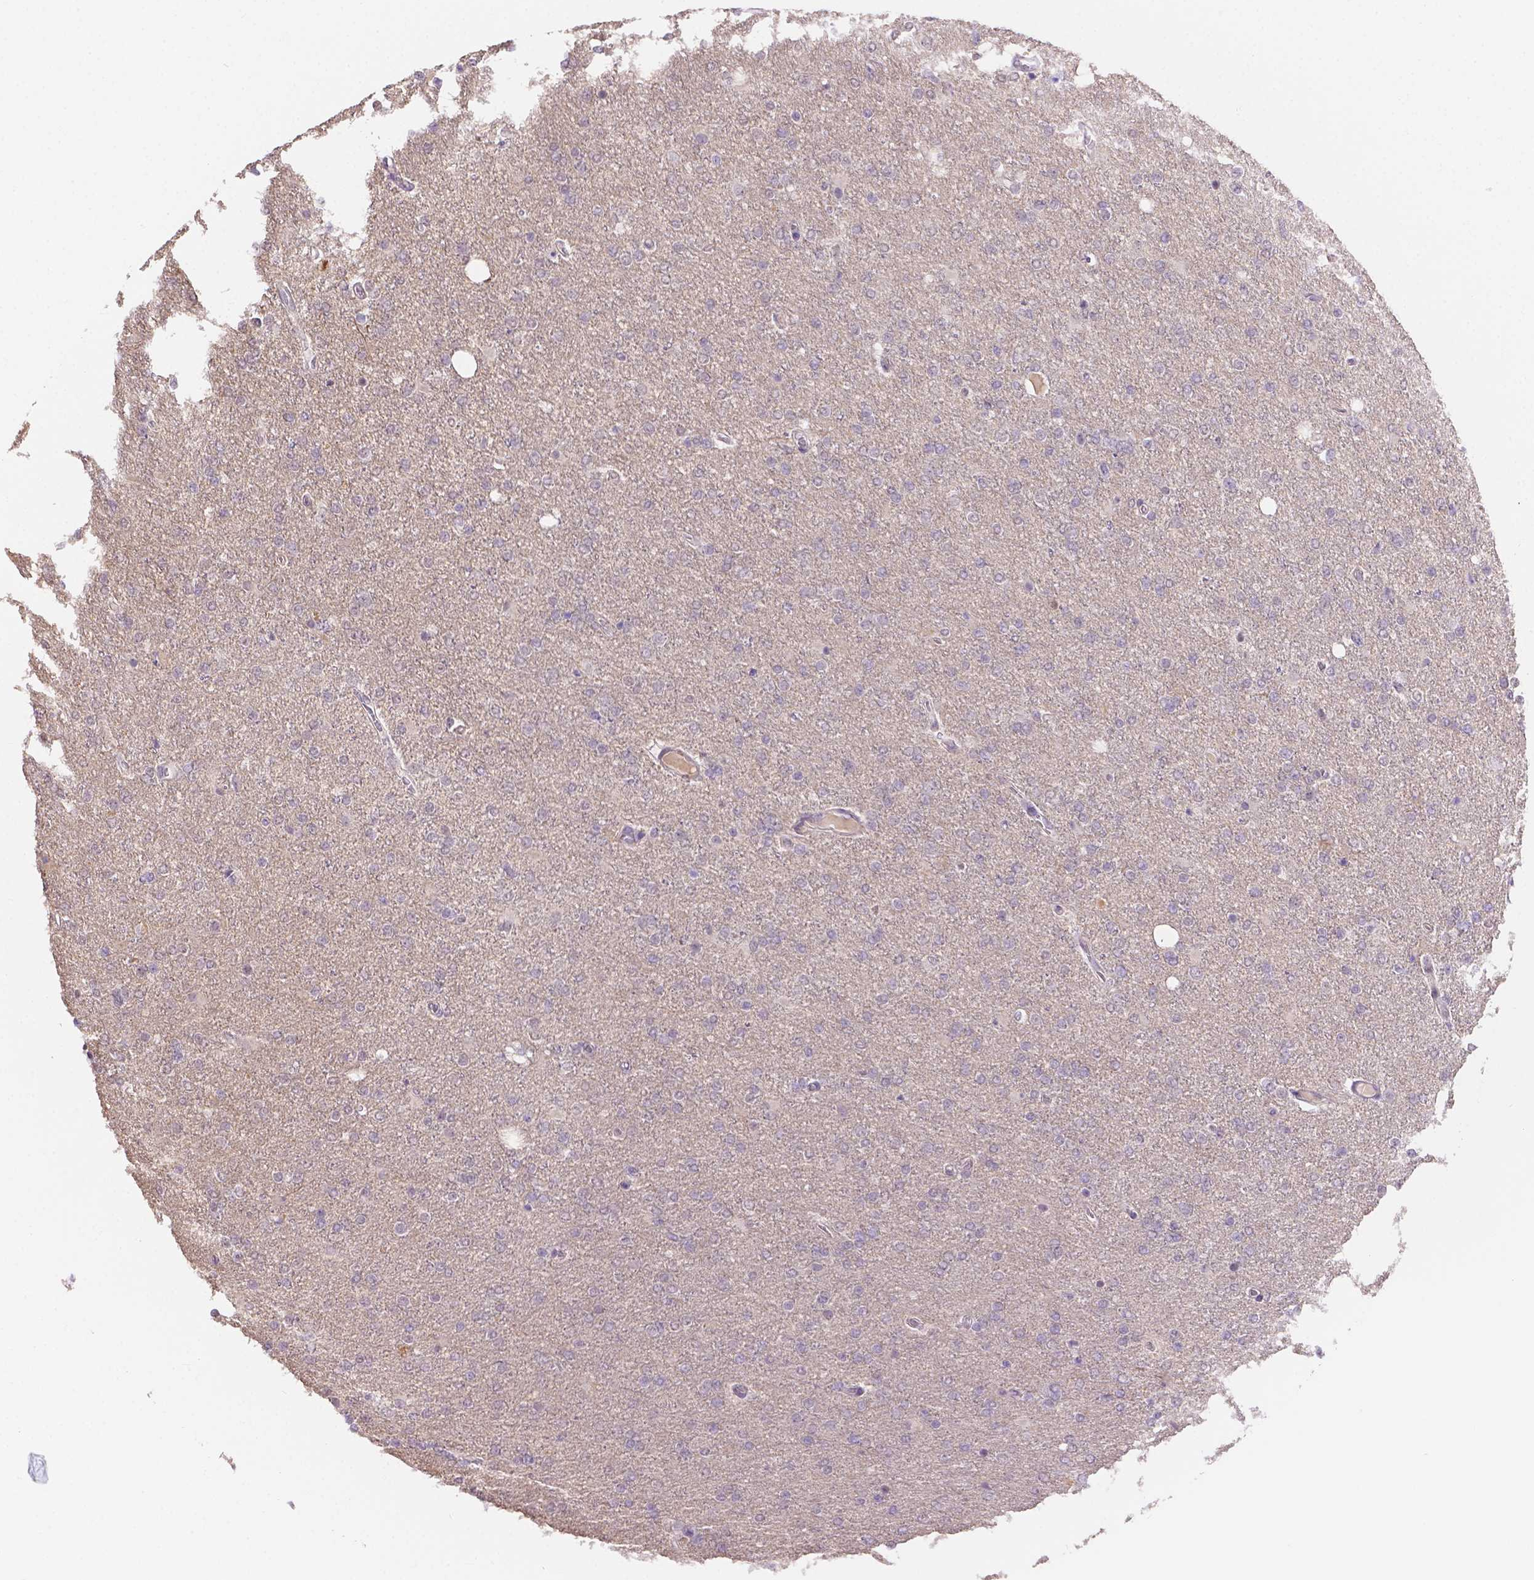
{"staining": {"intensity": "negative", "quantity": "none", "location": "none"}, "tissue": "glioma", "cell_type": "Tumor cells", "image_type": "cancer", "snomed": [{"axis": "morphology", "description": "Glioma, malignant, High grade"}, {"axis": "topography", "description": "Cerebral cortex"}], "caption": "Tumor cells show no significant staining in glioma.", "gene": "NXPE2", "patient": {"sex": "male", "age": 70}}